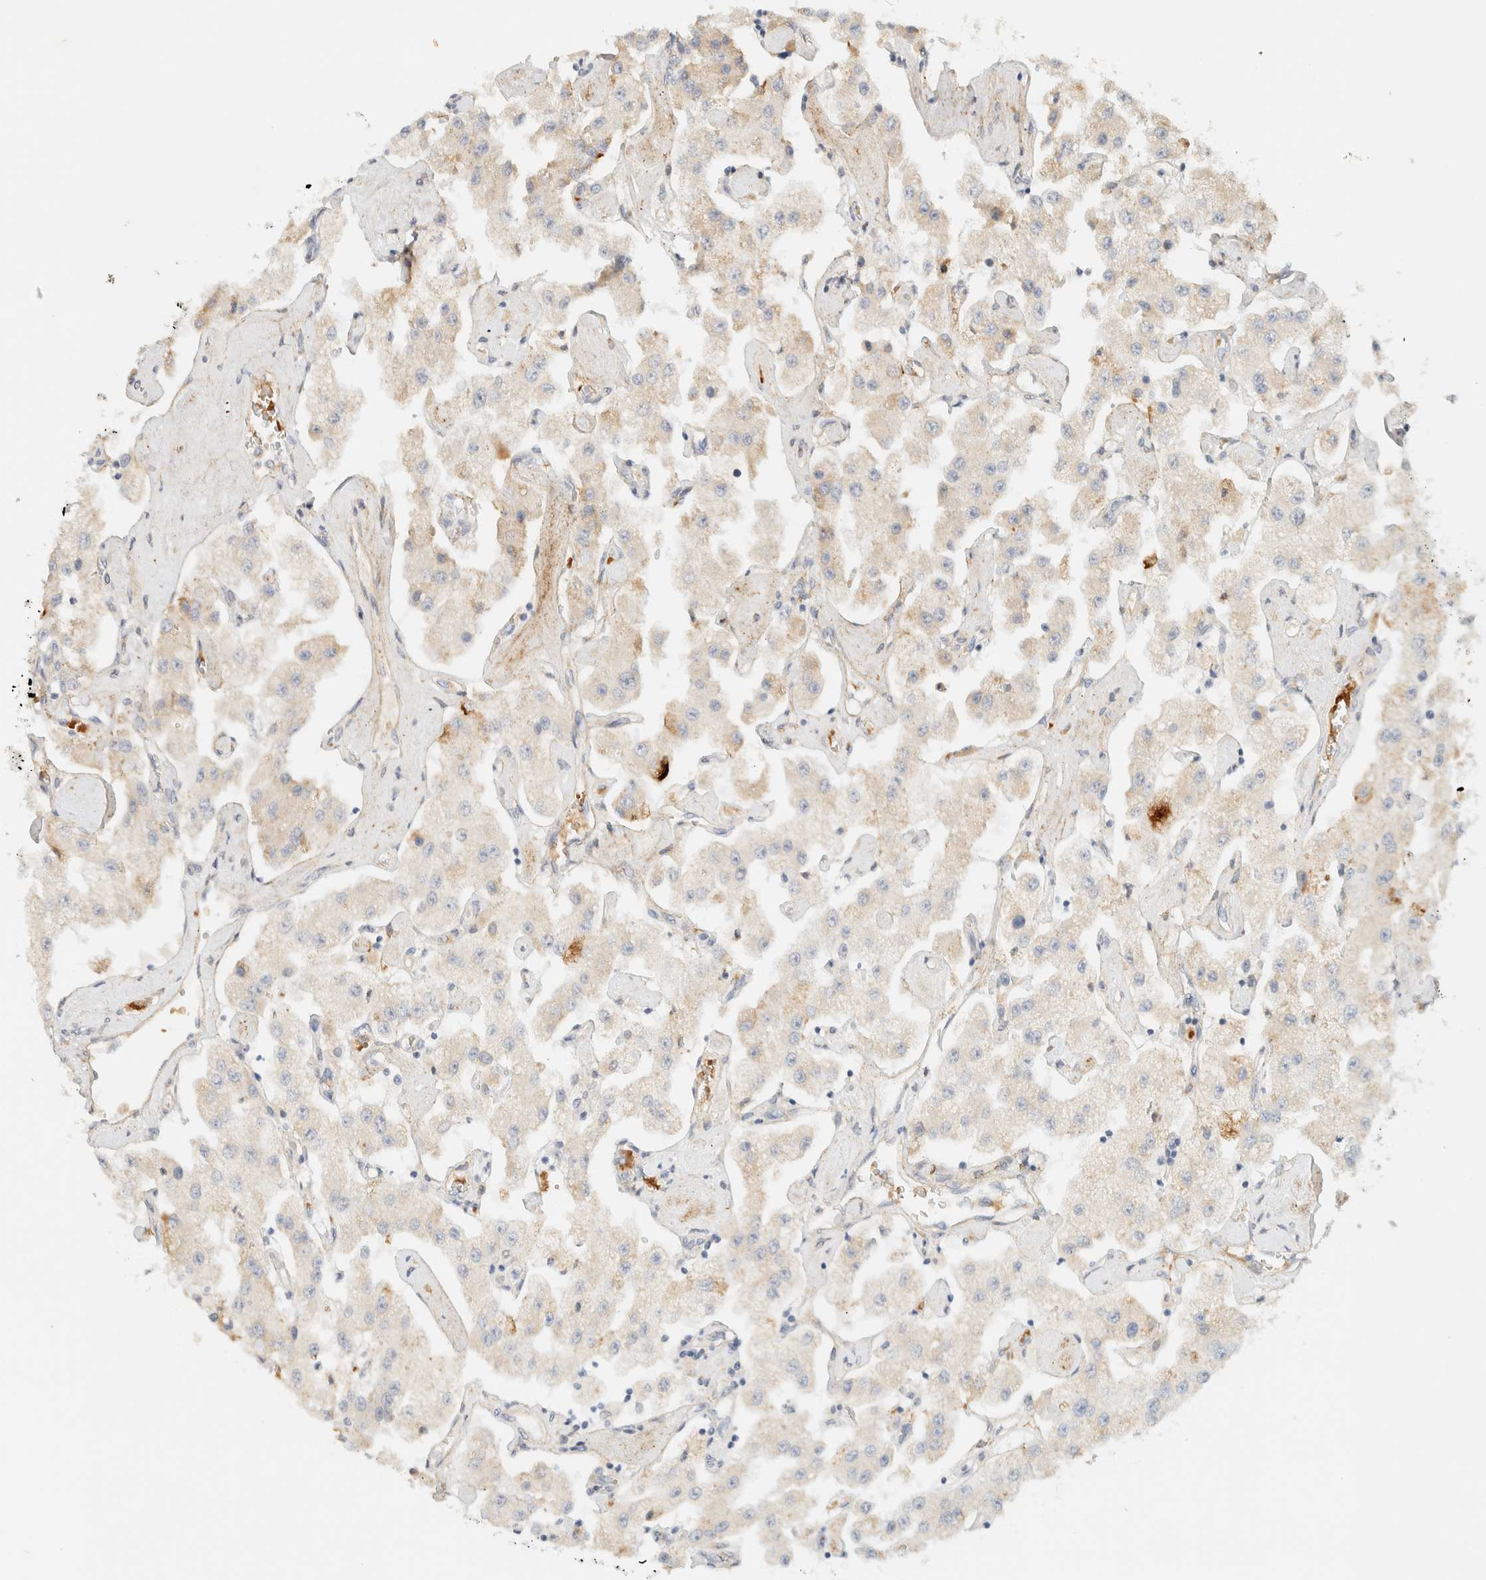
{"staining": {"intensity": "moderate", "quantity": "<25%", "location": "cytoplasmic/membranous"}, "tissue": "carcinoid", "cell_type": "Tumor cells", "image_type": "cancer", "snomed": [{"axis": "morphology", "description": "Carcinoid, malignant, NOS"}, {"axis": "topography", "description": "Pancreas"}], "caption": "A high-resolution micrograph shows immunohistochemistry (IHC) staining of carcinoid (malignant), which displays moderate cytoplasmic/membranous positivity in about <25% of tumor cells.", "gene": "TNK1", "patient": {"sex": "male", "age": 41}}